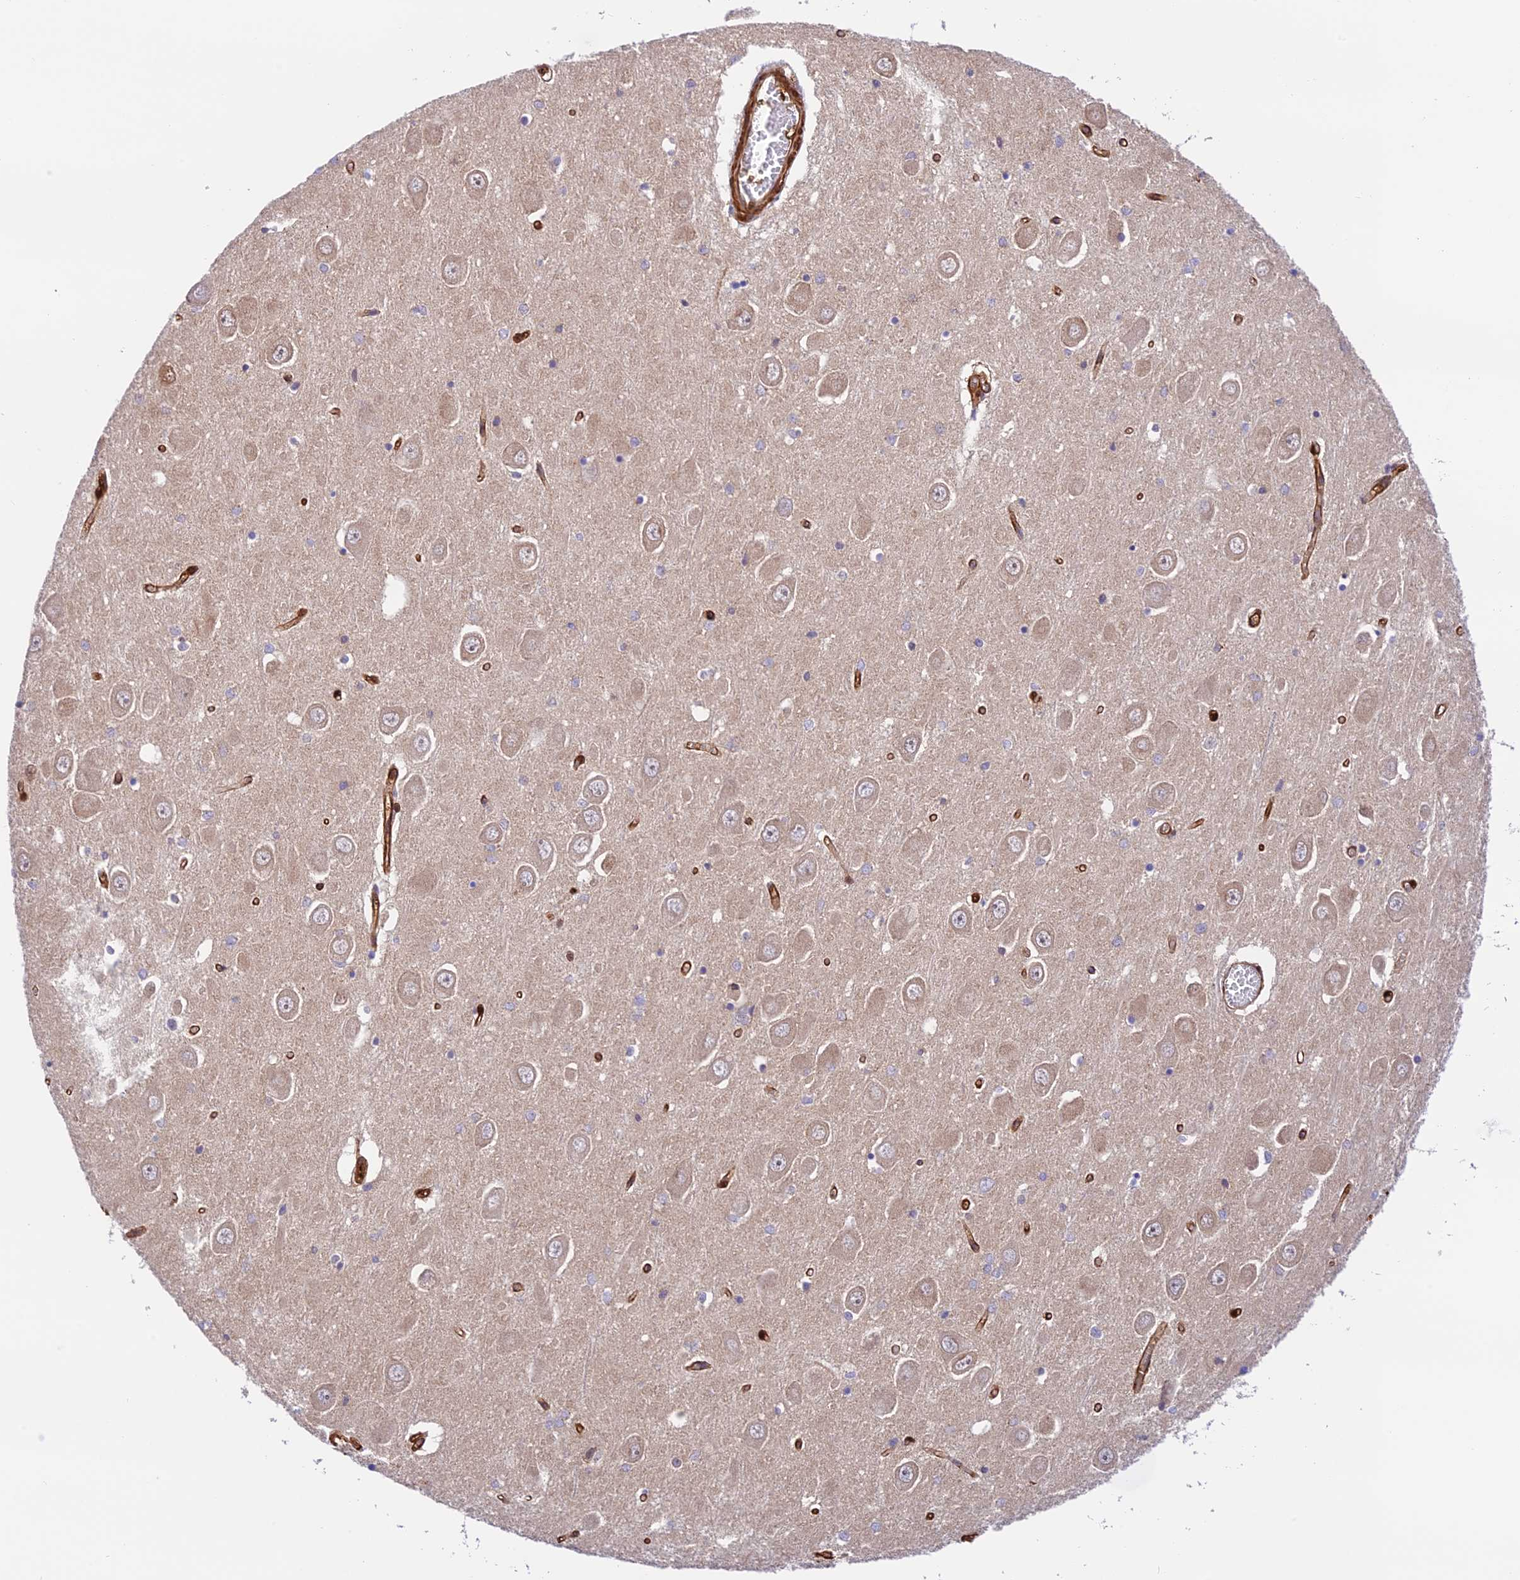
{"staining": {"intensity": "negative", "quantity": "none", "location": "none"}, "tissue": "hippocampus", "cell_type": "Glial cells", "image_type": "normal", "snomed": [{"axis": "morphology", "description": "Normal tissue, NOS"}, {"axis": "topography", "description": "Hippocampus"}], "caption": "DAB immunohistochemical staining of benign human hippocampus exhibits no significant staining in glial cells. Brightfield microscopy of IHC stained with DAB (3,3'-diaminobenzidine) (brown) and hematoxylin (blue), captured at high magnification.", "gene": "EVI5L", "patient": {"sex": "male", "age": 70}}